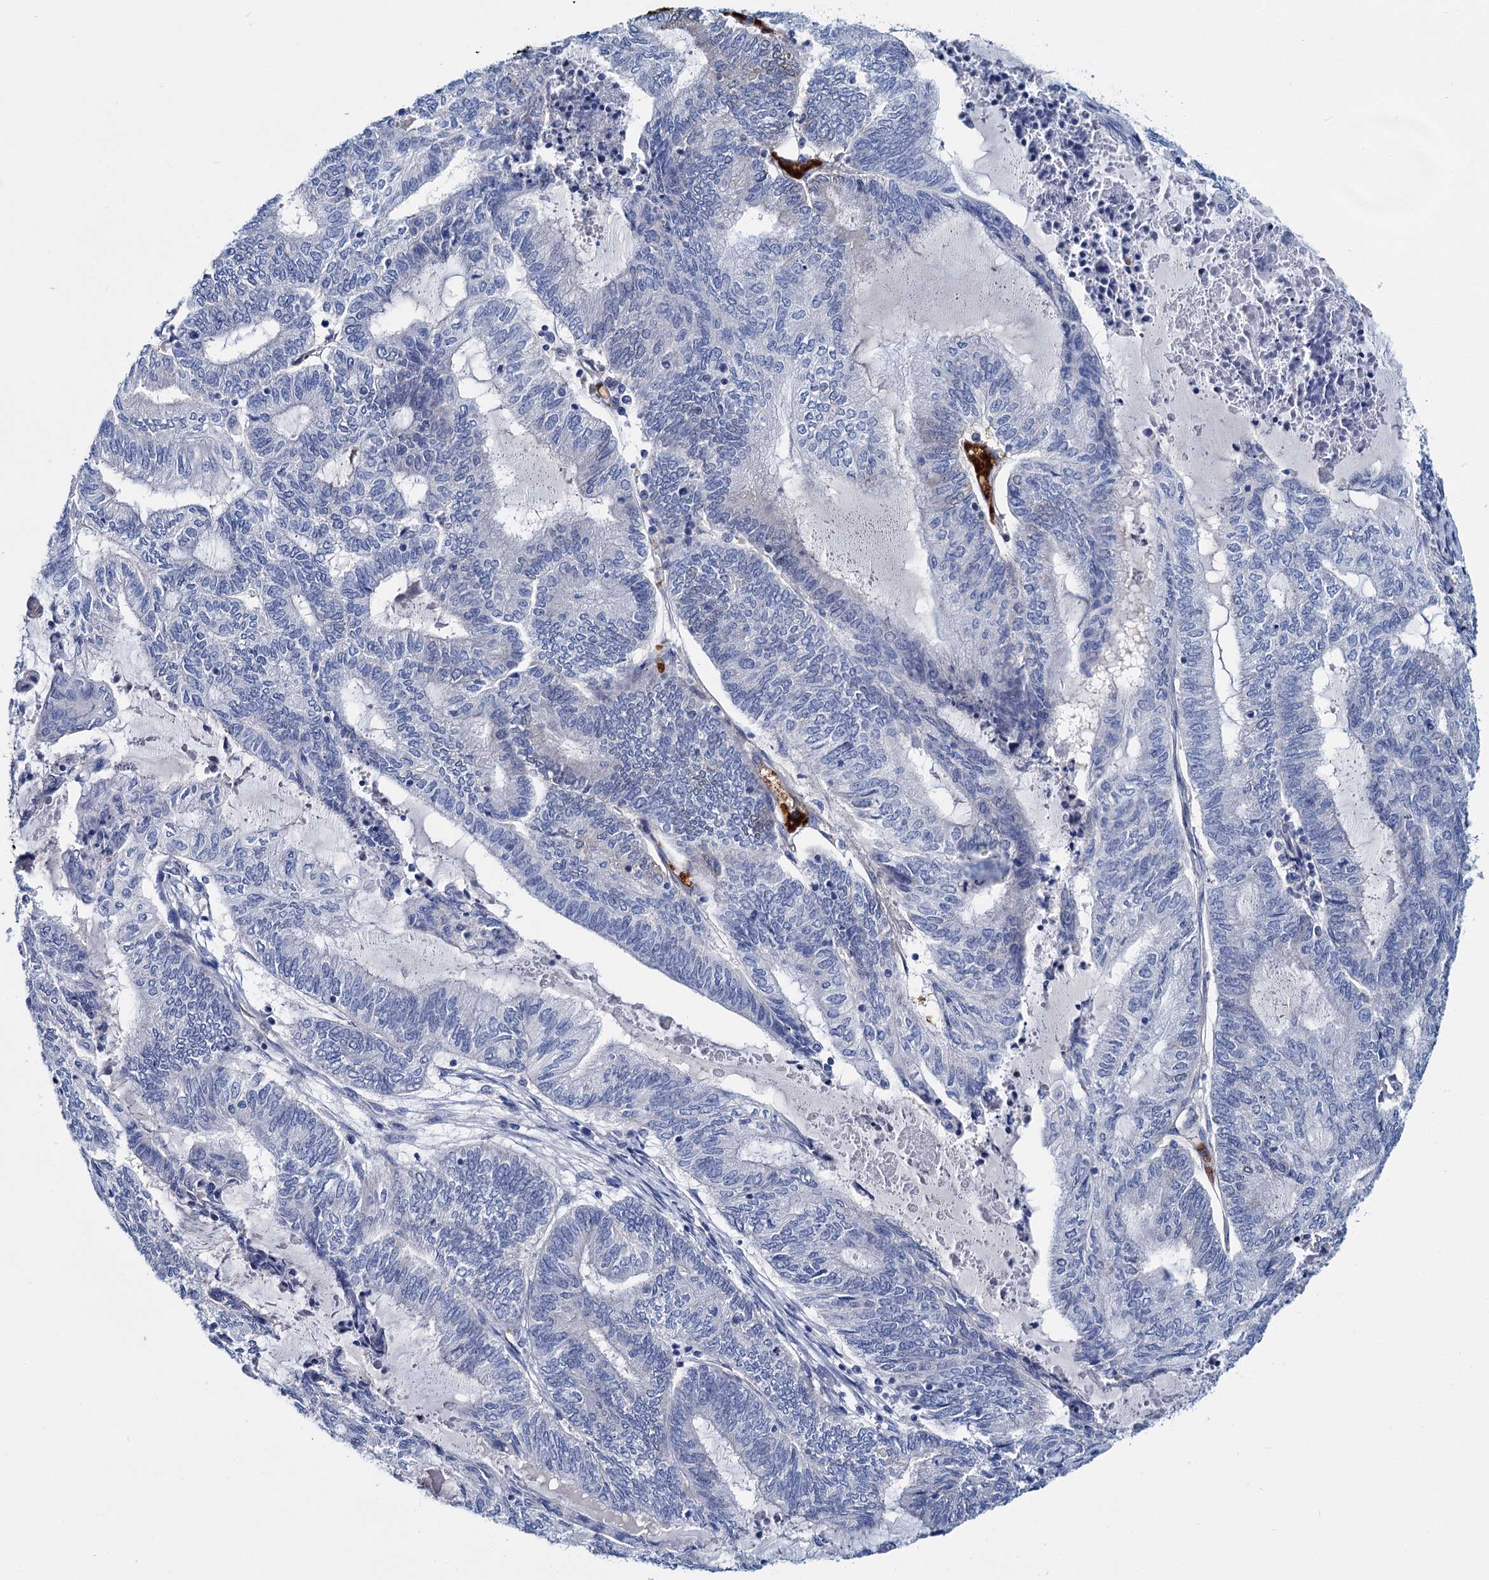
{"staining": {"intensity": "negative", "quantity": "none", "location": "none"}, "tissue": "endometrial cancer", "cell_type": "Tumor cells", "image_type": "cancer", "snomed": [{"axis": "morphology", "description": "Adenocarcinoma, NOS"}, {"axis": "topography", "description": "Uterus"}, {"axis": "topography", "description": "Endometrium"}], "caption": "The photomicrograph displays no staining of tumor cells in endometrial cancer. (Immunohistochemistry, brightfield microscopy, high magnification).", "gene": "ATG2A", "patient": {"sex": "female", "age": 70}}